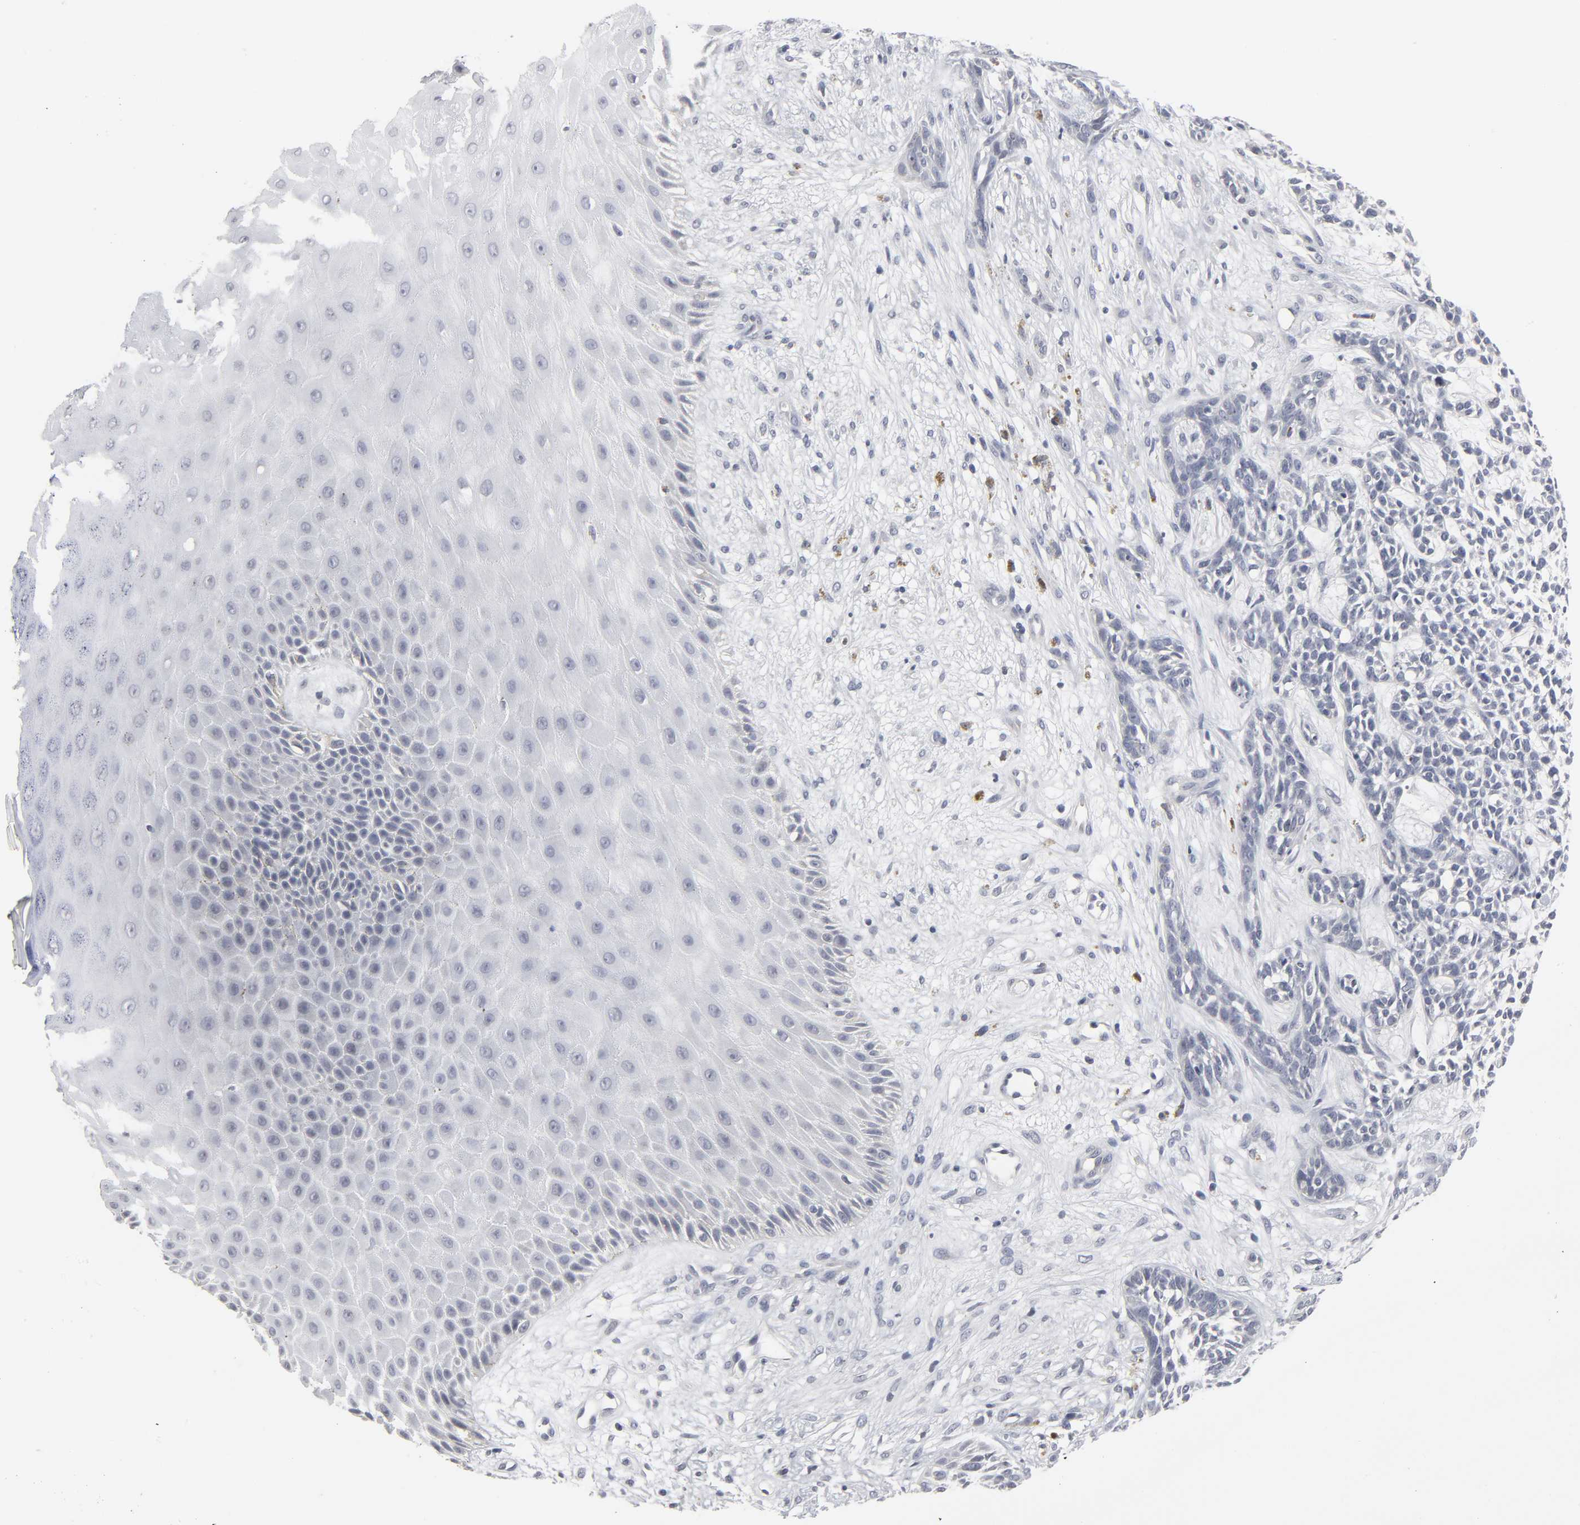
{"staining": {"intensity": "negative", "quantity": "none", "location": "none"}, "tissue": "skin cancer", "cell_type": "Tumor cells", "image_type": "cancer", "snomed": [{"axis": "morphology", "description": "Basal cell carcinoma"}, {"axis": "topography", "description": "Skin"}], "caption": "This is an immunohistochemistry (IHC) image of skin cancer. There is no expression in tumor cells.", "gene": "TCAP", "patient": {"sex": "female", "age": 84}}